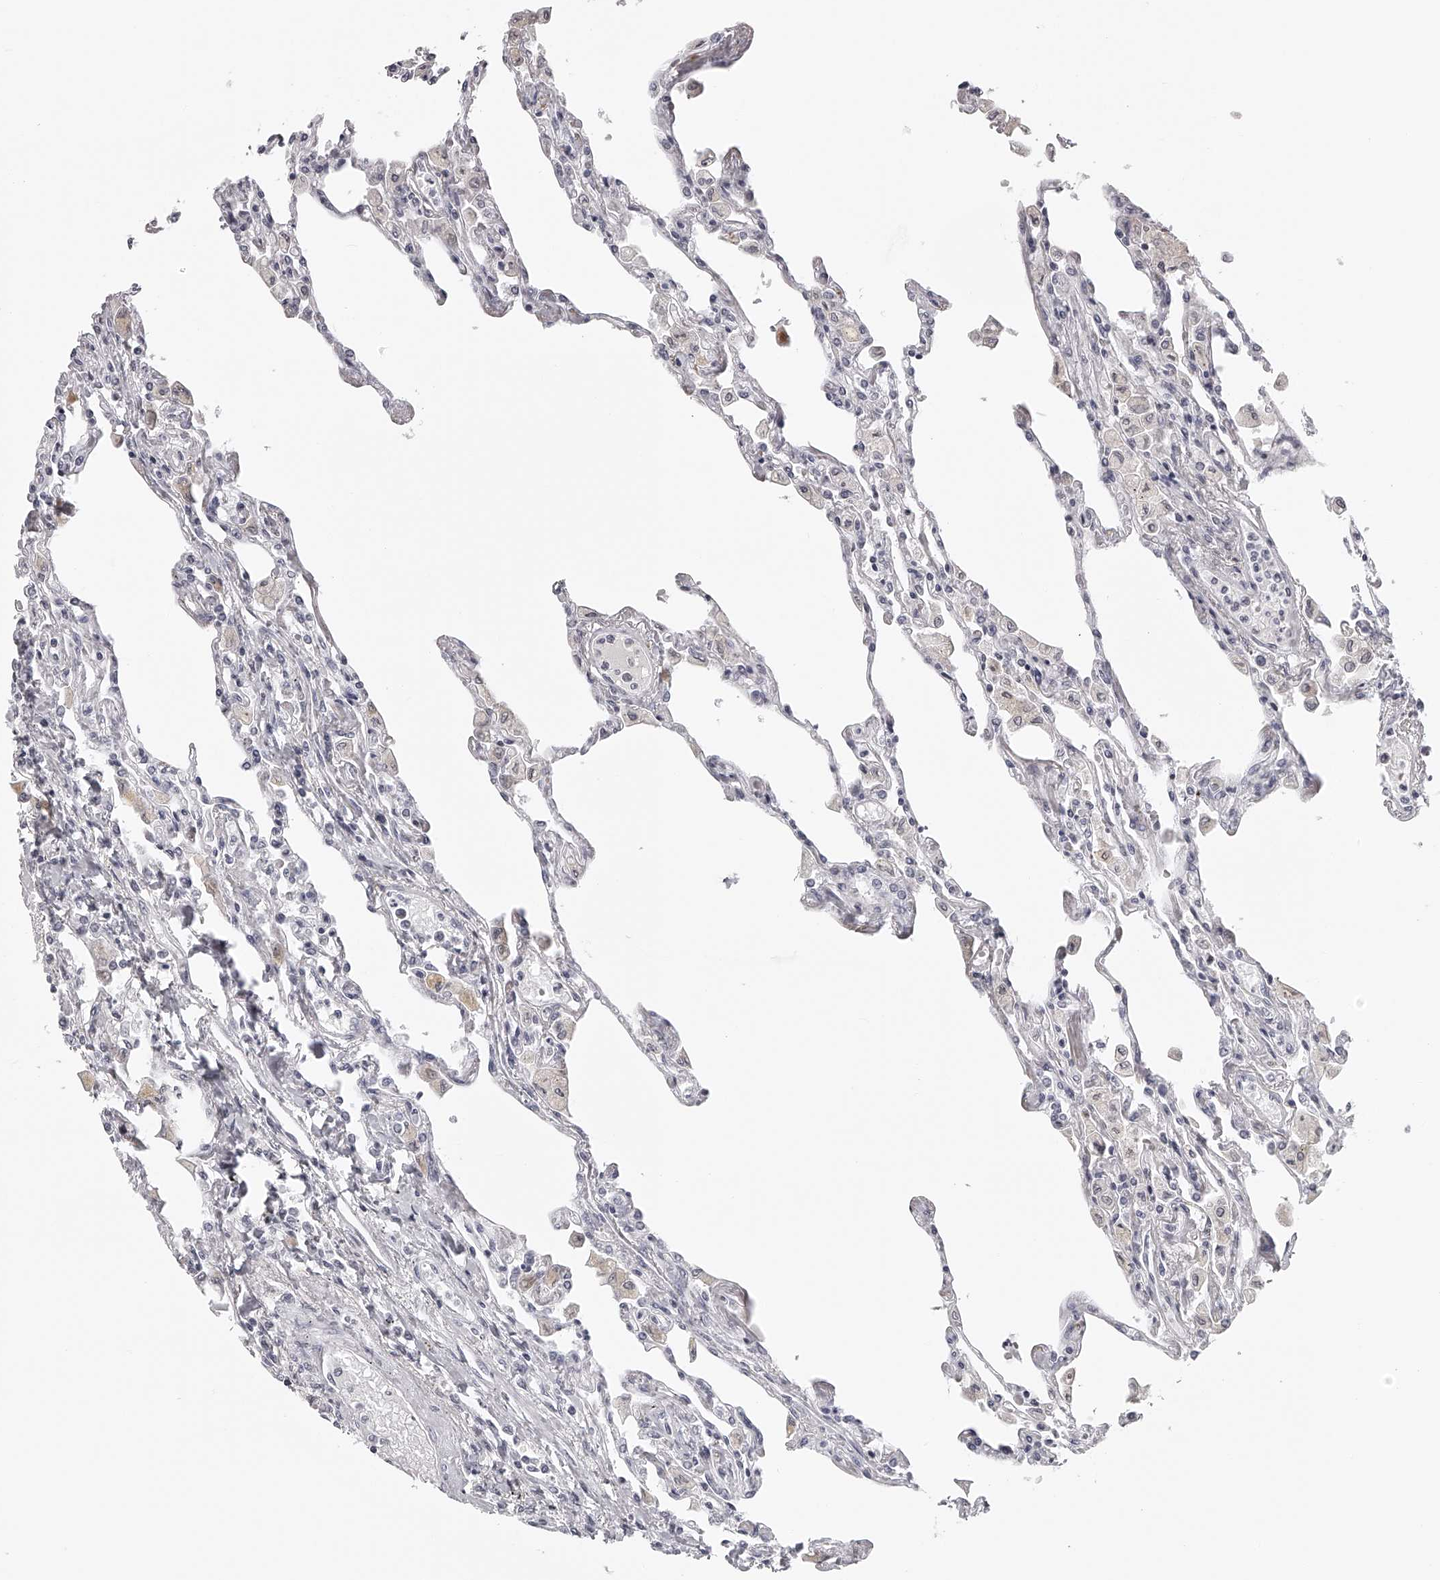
{"staining": {"intensity": "negative", "quantity": "none", "location": "none"}, "tissue": "lung", "cell_type": "Alveolar cells", "image_type": "normal", "snomed": [{"axis": "morphology", "description": "Normal tissue, NOS"}, {"axis": "topography", "description": "Bronchus"}, {"axis": "topography", "description": "Lung"}], "caption": "High magnification brightfield microscopy of normal lung stained with DAB (3,3'-diaminobenzidine) (brown) and counterstained with hematoxylin (blue): alveolar cells show no significant expression. (DAB IHC visualized using brightfield microscopy, high magnification).", "gene": "RNF220", "patient": {"sex": "female", "age": 49}}